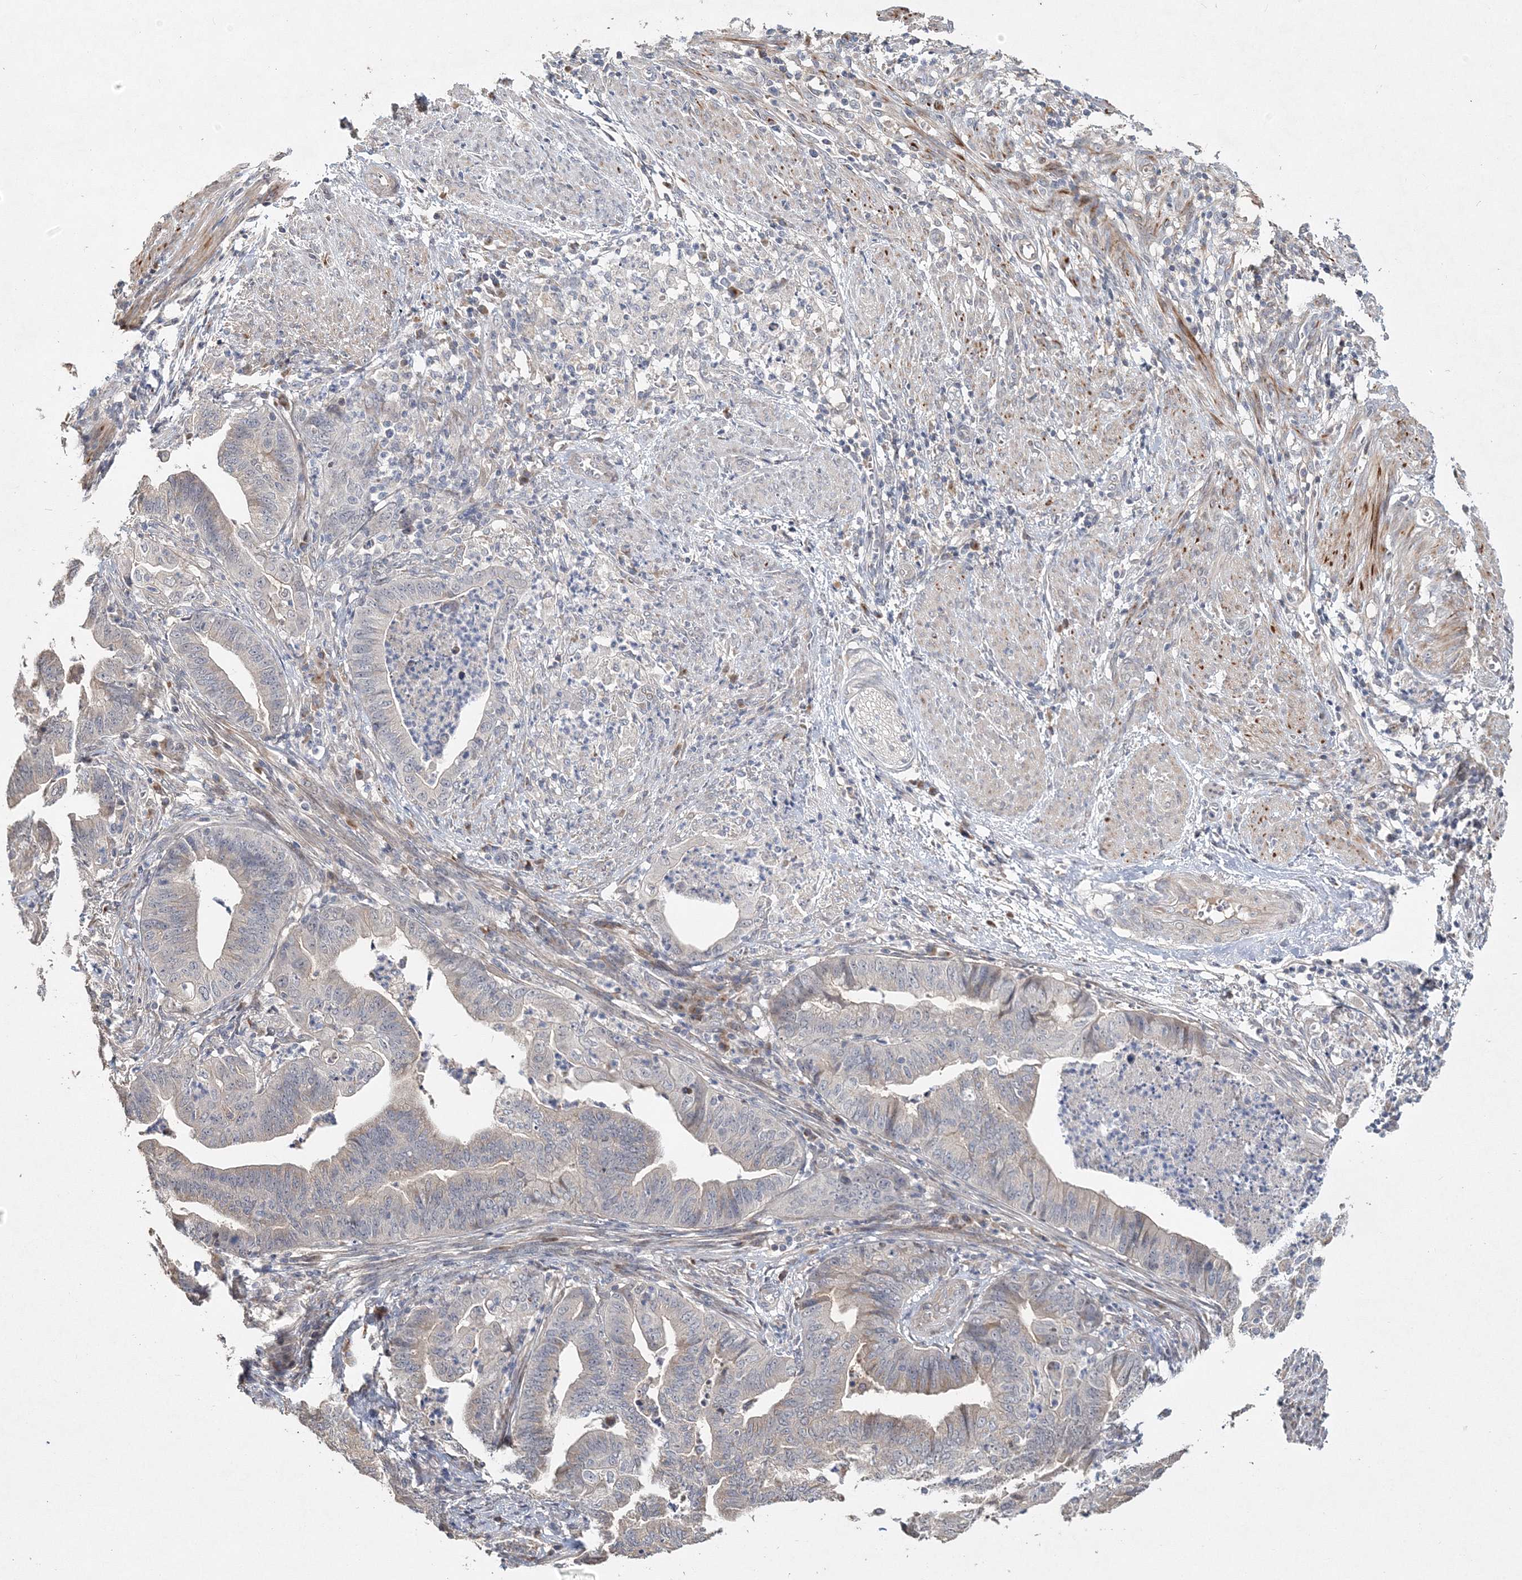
{"staining": {"intensity": "negative", "quantity": "none", "location": "none"}, "tissue": "endometrial cancer", "cell_type": "Tumor cells", "image_type": "cancer", "snomed": [{"axis": "morphology", "description": "Polyp, NOS"}, {"axis": "morphology", "description": "Adenocarcinoma, NOS"}, {"axis": "morphology", "description": "Adenoma, NOS"}, {"axis": "topography", "description": "Endometrium"}], "caption": "This is a micrograph of immunohistochemistry (IHC) staining of endometrial adenocarcinoma, which shows no expression in tumor cells. The staining was performed using DAB to visualize the protein expression in brown, while the nuclei were stained in blue with hematoxylin (Magnification: 20x).", "gene": "GJB5", "patient": {"sex": "female", "age": 79}}